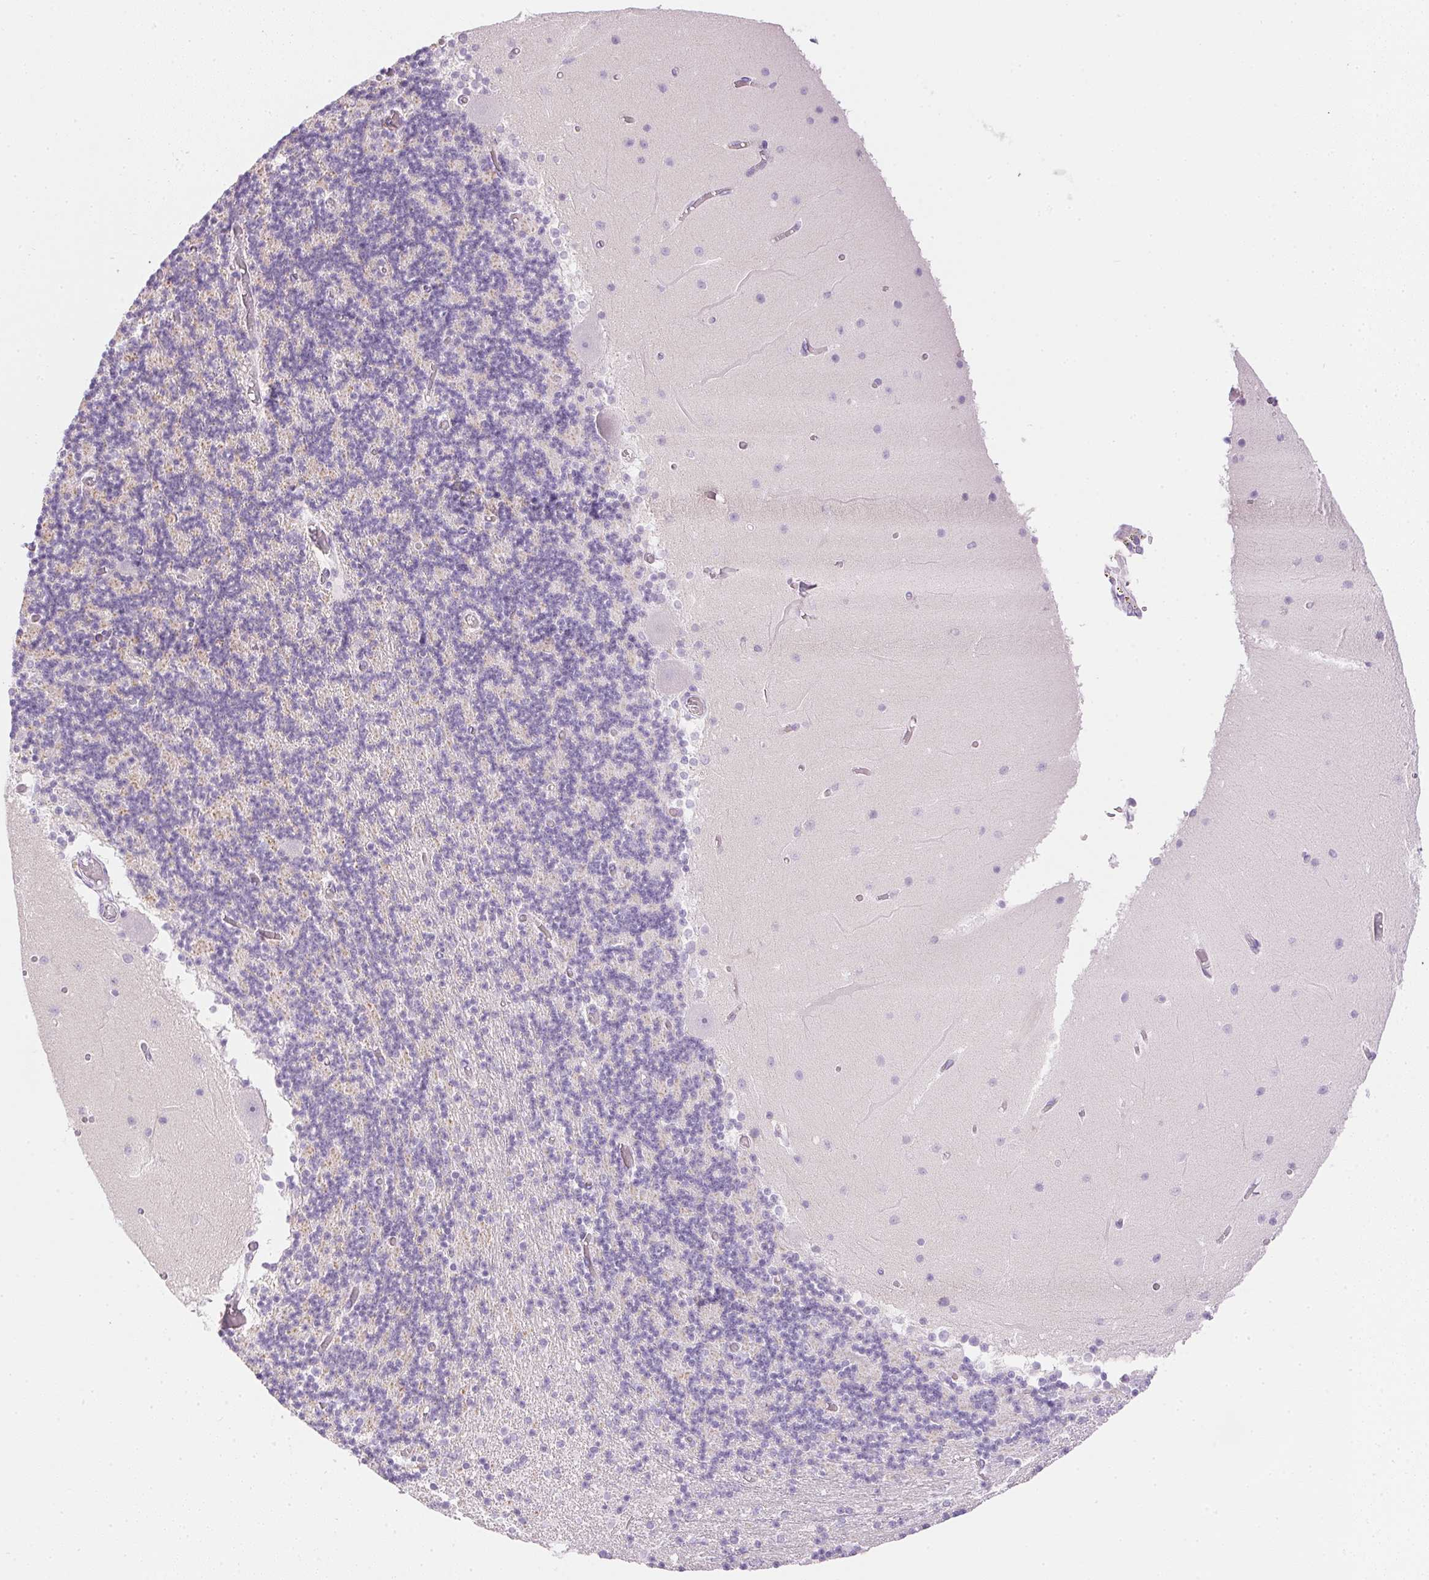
{"staining": {"intensity": "negative", "quantity": "none", "location": "none"}, "tissue": "cerebellum", "cell_type": "Cells in granular layer", "image_type": "normal", "snomed": [{"axis": "morphology", "description": "Normal tissue, NOS"}, {"axis": "topography", "description": "Cerebellum"}], "caption": "High magnification brightfield microscopy of unremarkable cerebellum stained with DAB (brown) and counterstained with hematoxylin (blue): cells in granular layer show no significant staining. (DAB (3,3'-diaminobenzidine) IHC visualized using brightfield microscopy, high magnification).", "gene": "CTRL", "patient": {"sex": "female", "age": 28}}